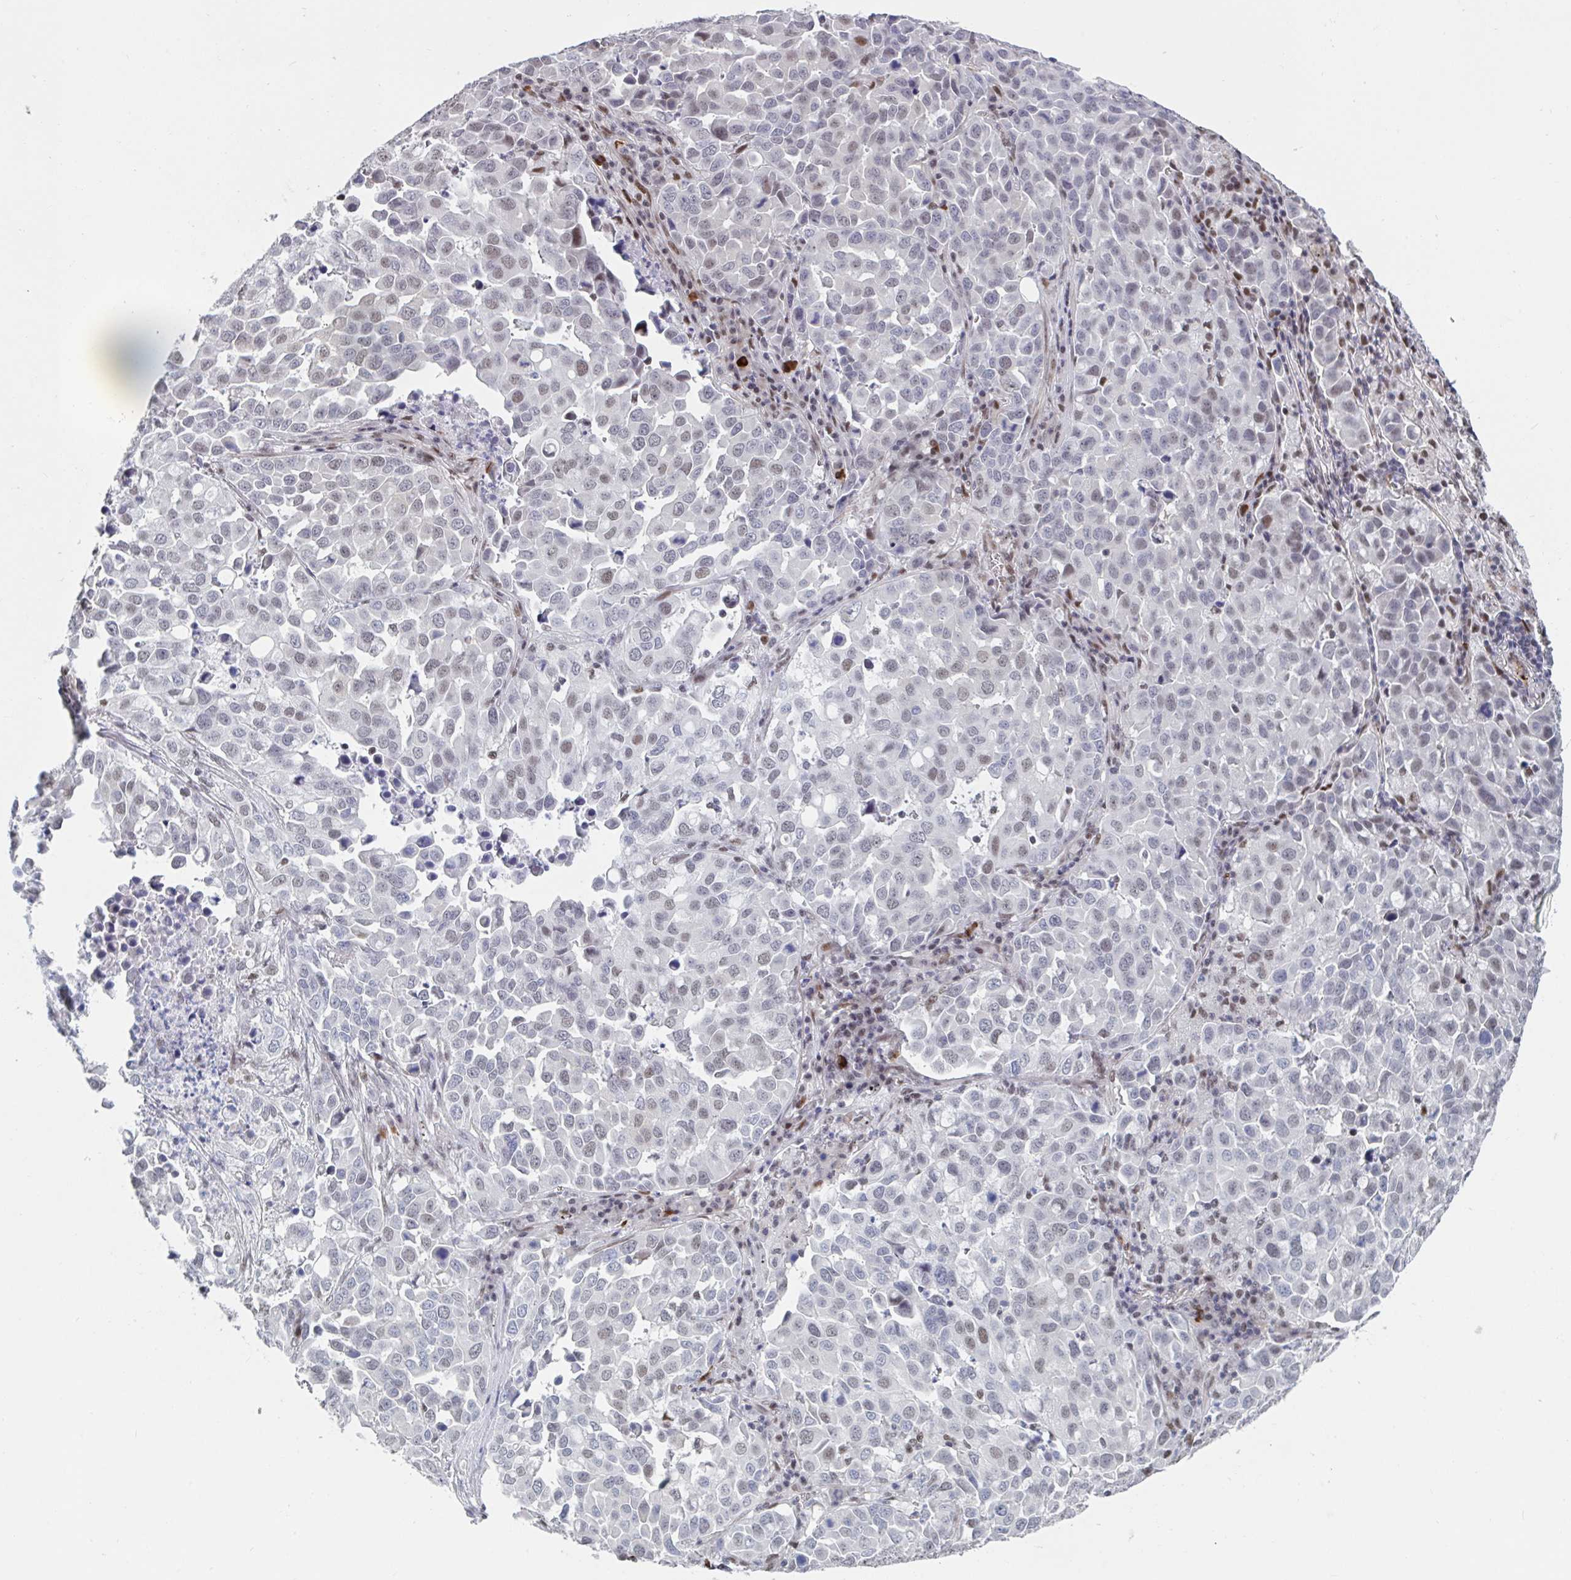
{"staining": {"intensity": "weak", "quantity": "25%-75%", "location": "nuclear"}, "tissue": "lung cancer", "cell_type": "Tumor cells", "image_type": "cancer", "snomed": [{"axis": "morphology", "description": "Adenocarcinoma, NOS"}, {"axis": "morphology", "description": "Adenocarcinoma, metastatic, NOS"}, {"axis": "topography", "description": "Lymph node"}, {"axis": "topography", "description": "Lung"}], "caption": "Immunohistochemistry (IHC) of human lung cancer displays low levels of weak nuclear positivity in about 25%-75% of tumor cells. The protein is stained brown, and the nuclei are stained in blue (DAB IHC with brightfield microscopy, high magnification).", "gene": "BCL7B", "patient": {"sex": "female", "age": 65}}